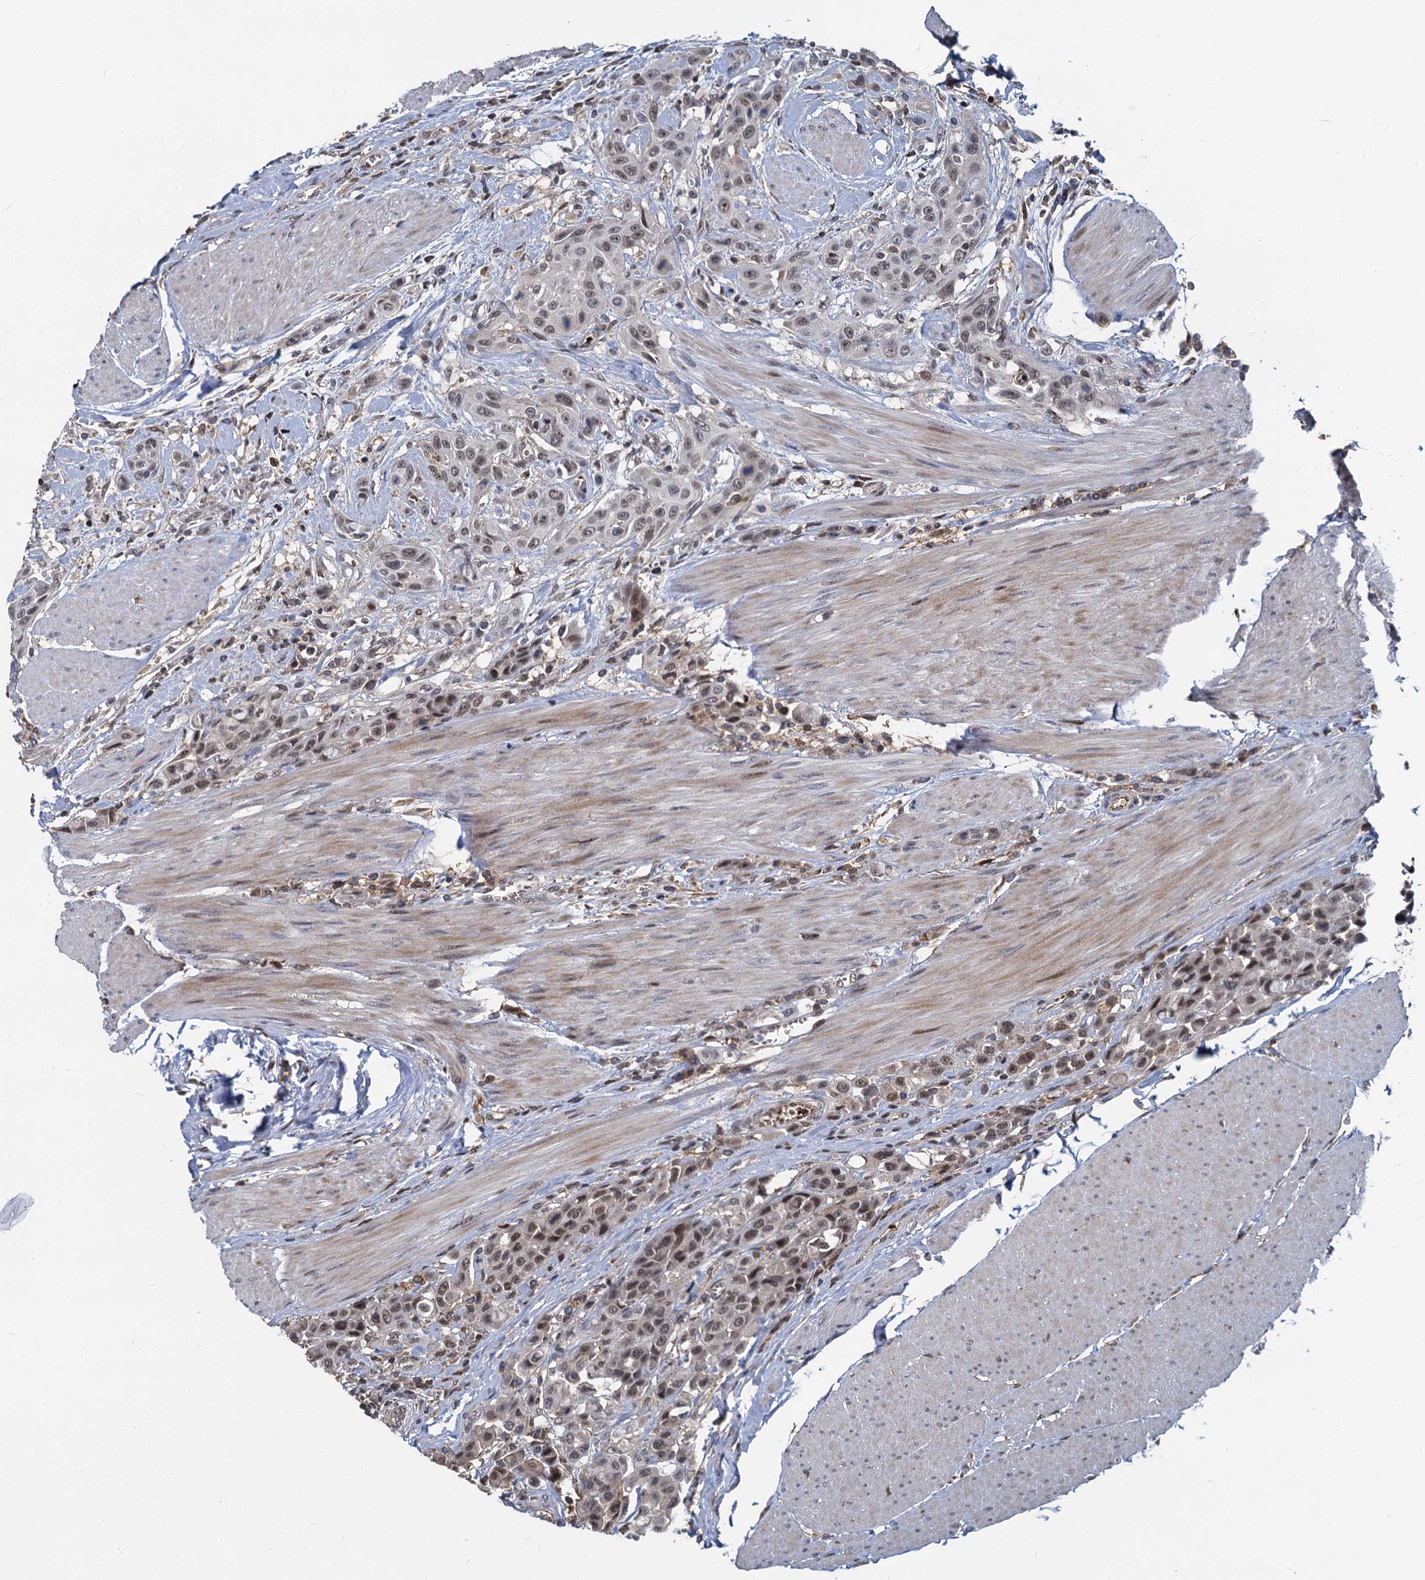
{"staining": {"intensity": "moderate", "quantity": ">75%", "location": "nuclear"}, "tissue": "urothelial cancer", "cell_type": "Tumor cells", "image_type": "cancer", "snomed": [{"axis": "morphology", "description": "Urothelial carcinoma, High grade"}, {"axis": "topography", "description": "Urinary bladder"}], "caption": "Tumor cells show medium levels of moderate nuclear staining in about >75% of cells in urothelial cancer.", "gene": "FANCI", "patient": {"sex": "male", "age": 50}}